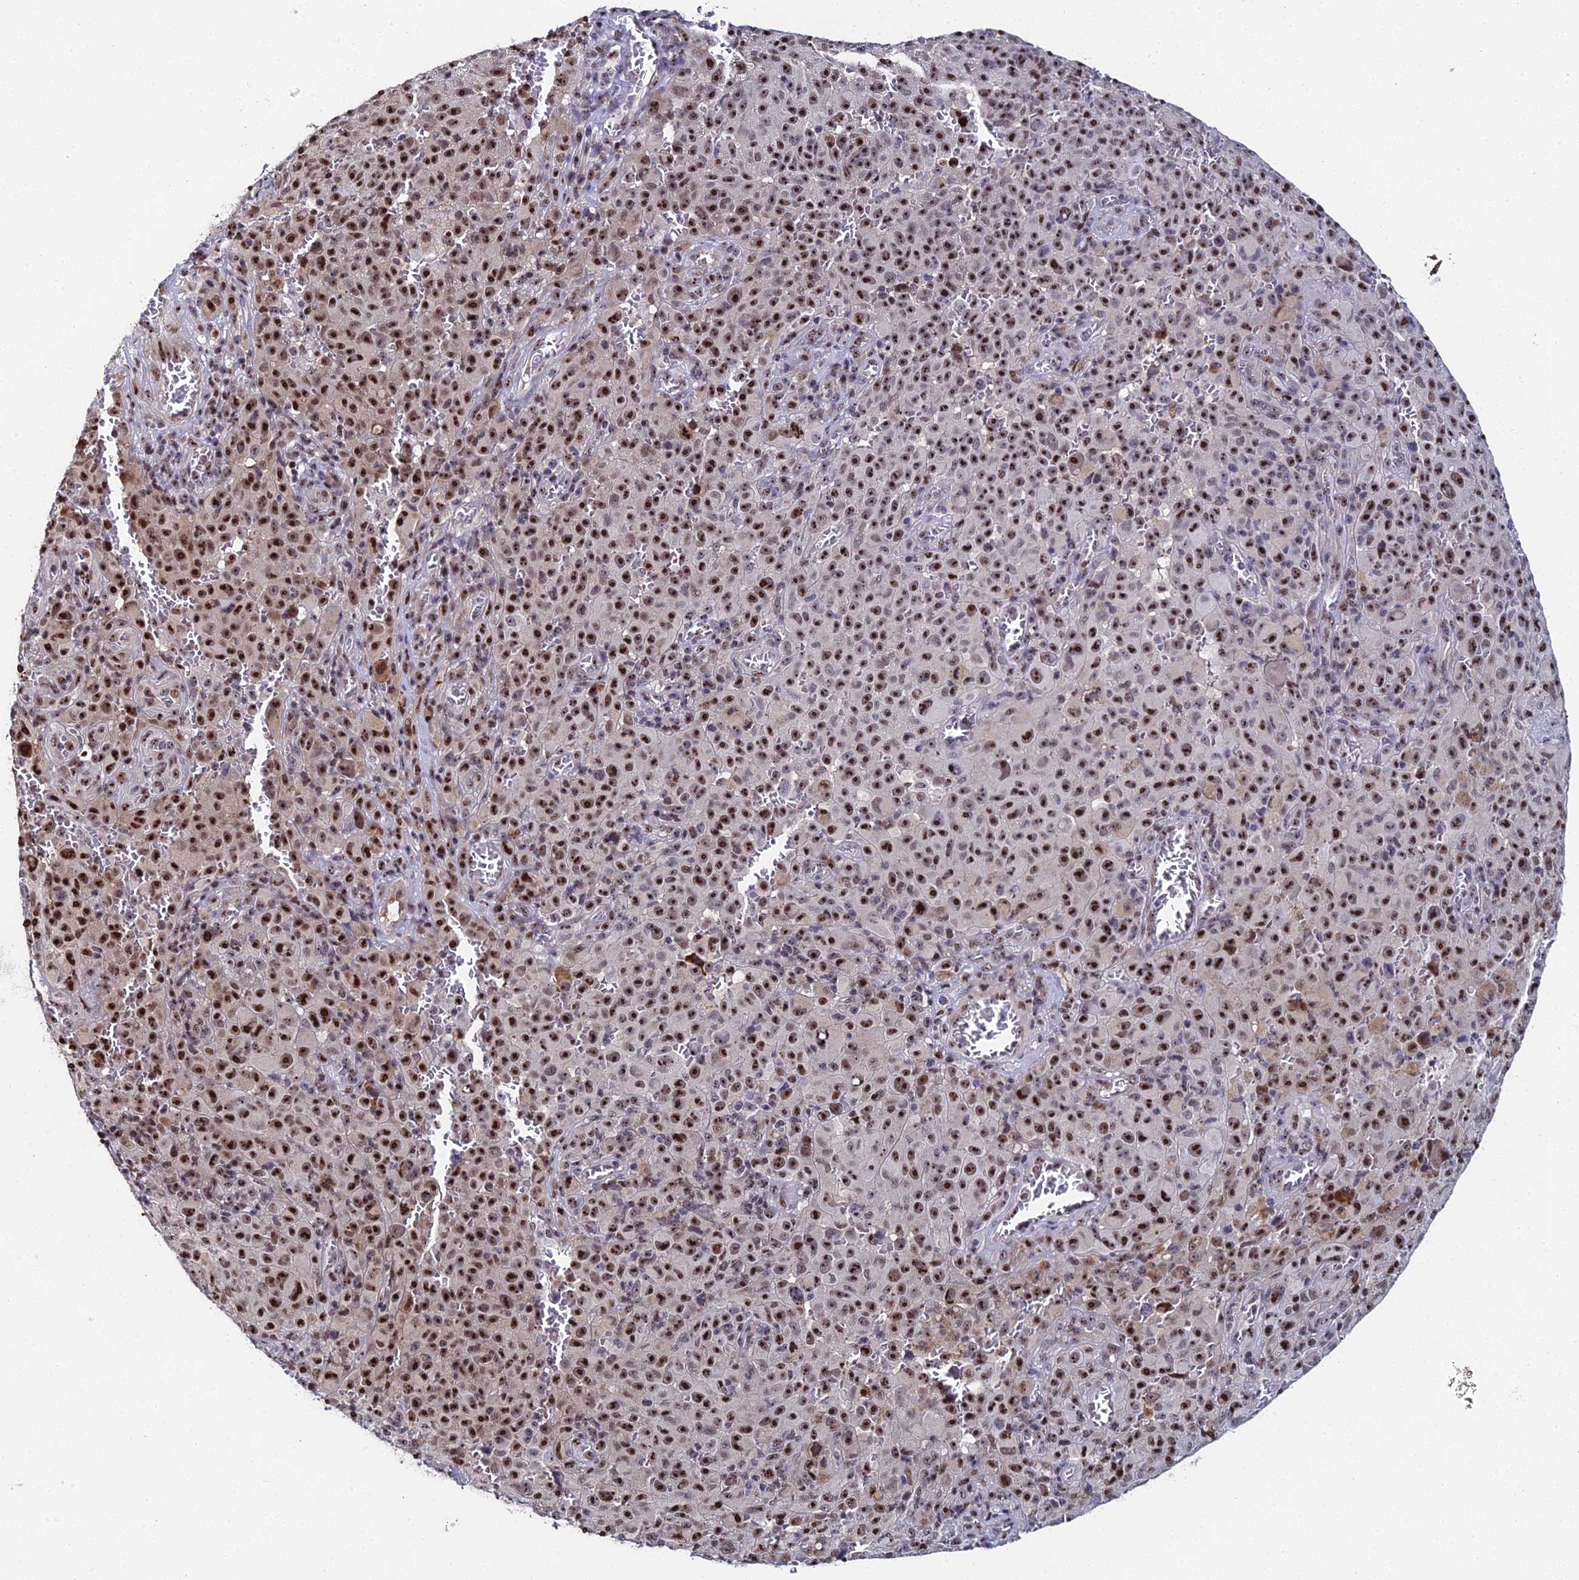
{"staining": {"intensity": "strong", "quantity": ">75%", "location": "nuclear"}, "tissue": "melanoma", "cell_type": "Tumor cells", "image_type": "cancer", "snomed": [{"axis": "morphology", "description": "Malignant melanoma, NOS"}, {"axis": "topography", "description": "Skin"}], "caption": "Malignant melanoma stained with a brown dye displays strong nuclear positive staining in about >75% of tumor cells.", "gene": "TIFA", "patient": {"sex": "female", "age": 82}}